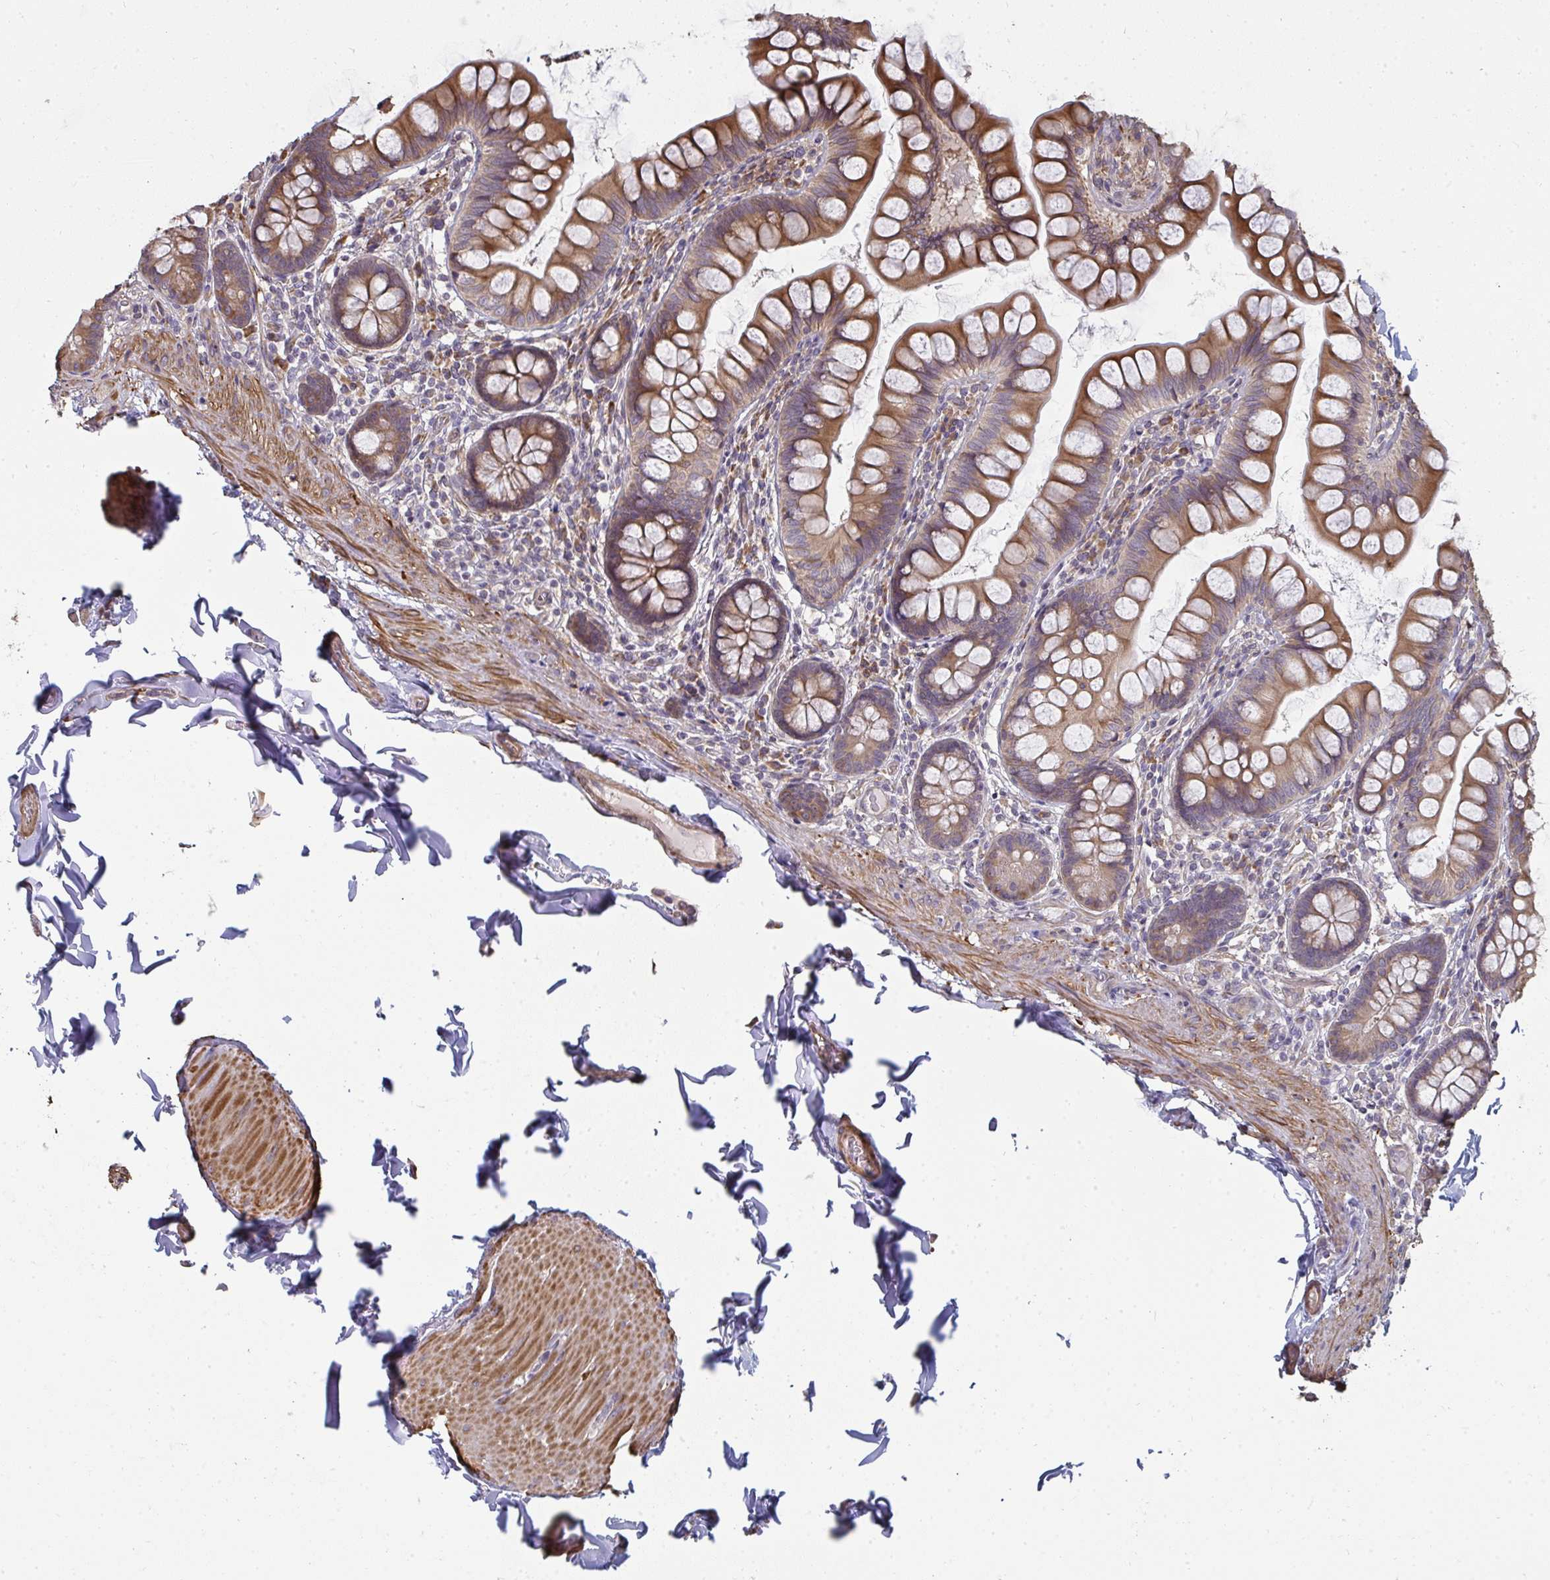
{"staining": {"intensity": "moderate", "quantity": ">75%", "location": "cytoplasmic/membranous"}, "tissue": "small intestine", "cell_type": "Glandular cells", "image_type": "normal", "snomed": [{"axis": "morphology", "description": "Normal tissue, NOS"}, {"axis": "topography", "description": "Small intestine"}], "caption": "Small intestine stained with a brown dye exhibits moderate cytoplasmic/membranous positive staining in approximately >75% of glandular cells.", "gene": "ZFYVE28", "patient": {"sex": "male", "age": 70}}